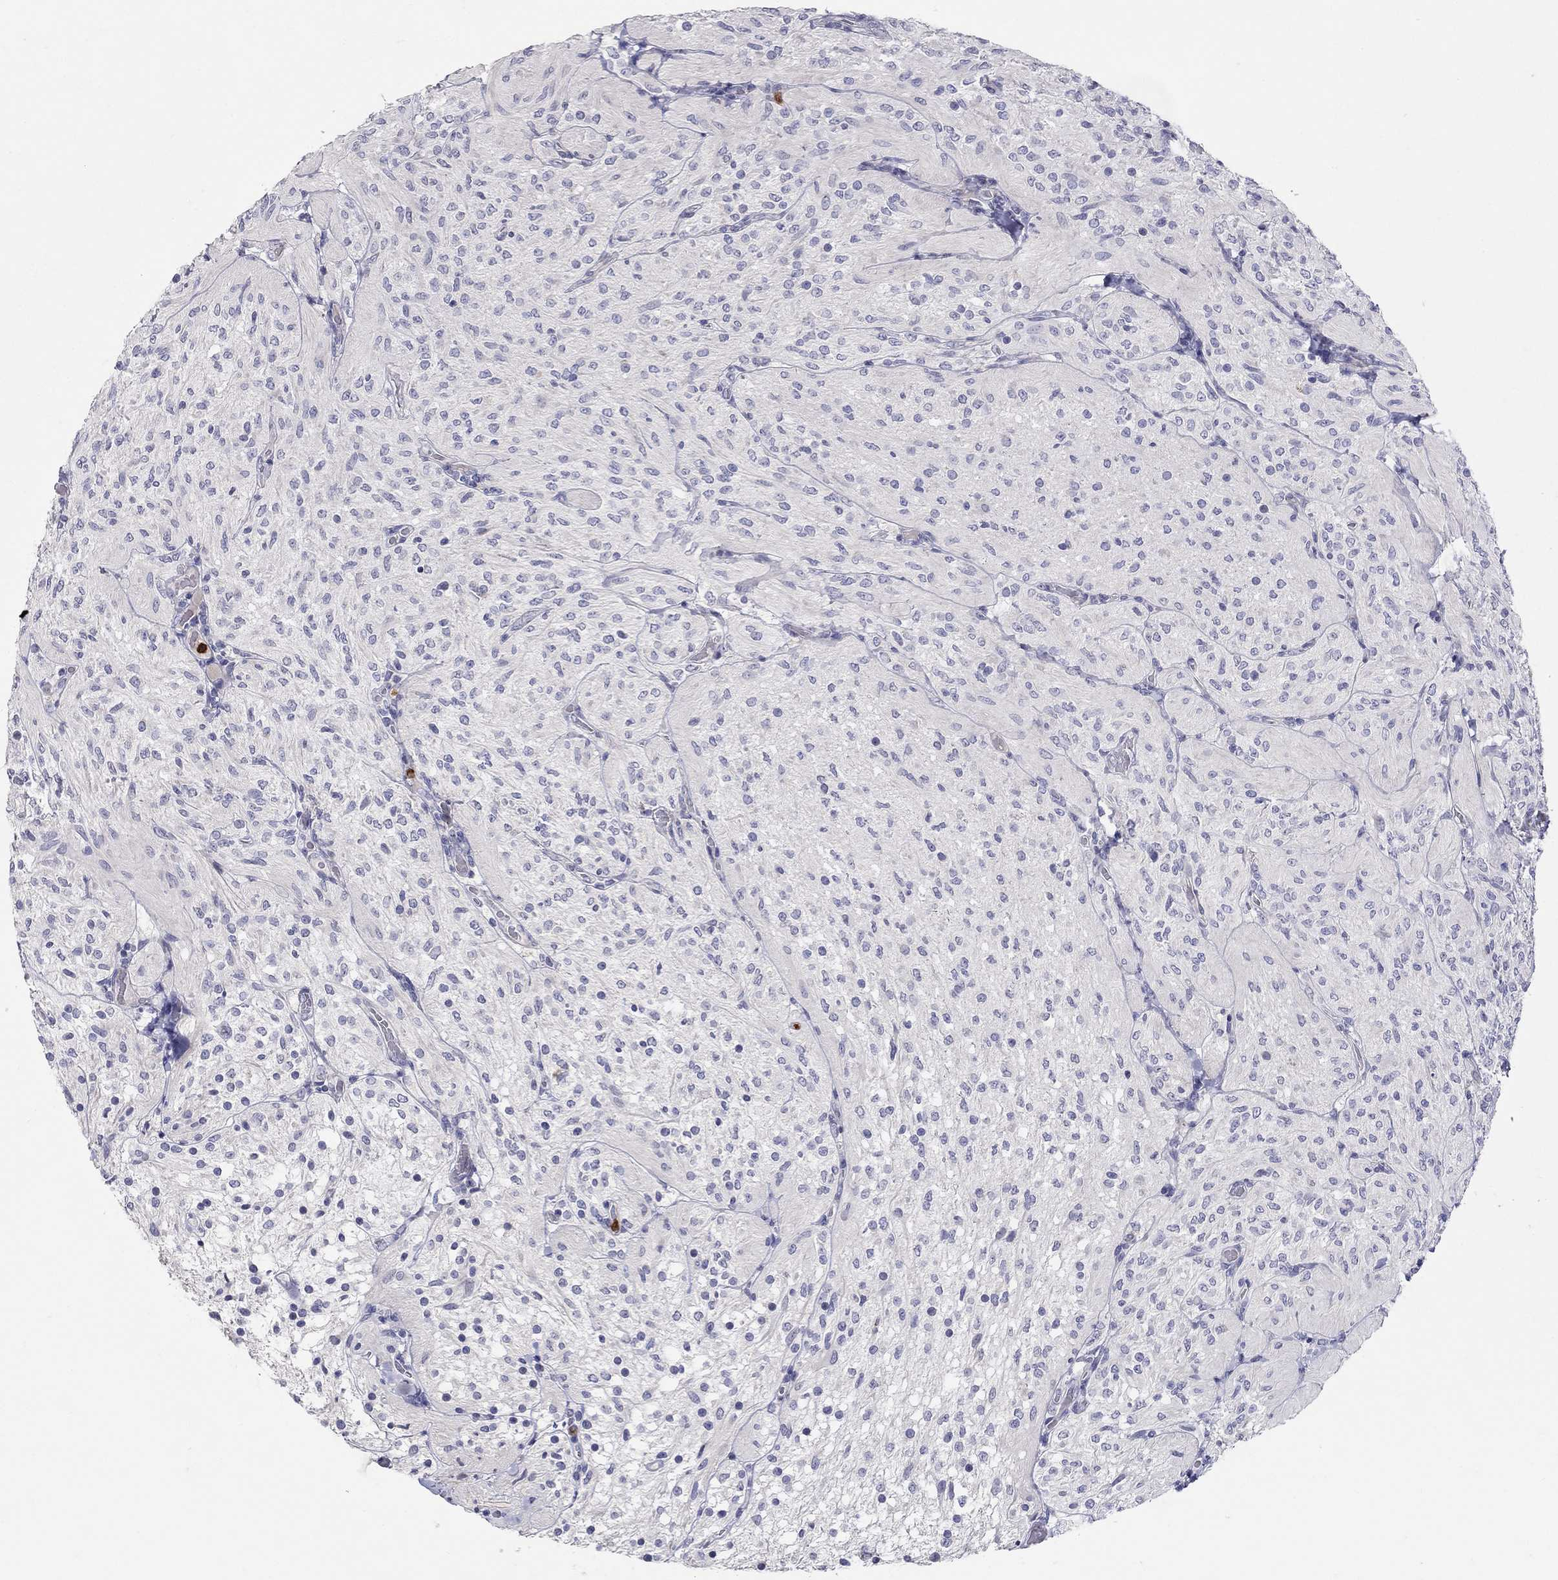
{"staining": {"intensity": "negative", "quantity": "none", "location": "none"}, "tissue": "glioma", "cell_type": "Tumor cells", "image_type": "cancer", "snomed": [{"axis": "morphology", "description": "Glioma, malignant, Low grade"}, {"axis": "topography", "description": "Brain"}], "caption": "High magnification brightfield microscopy of malignant glioma (low-grade) stained with DAB (brown) and counterstained with hematoxylin (blue): tumor cells show no significant positivity.", "gene": "HMX2", "patient": {"sex": "male", "age": 3}}